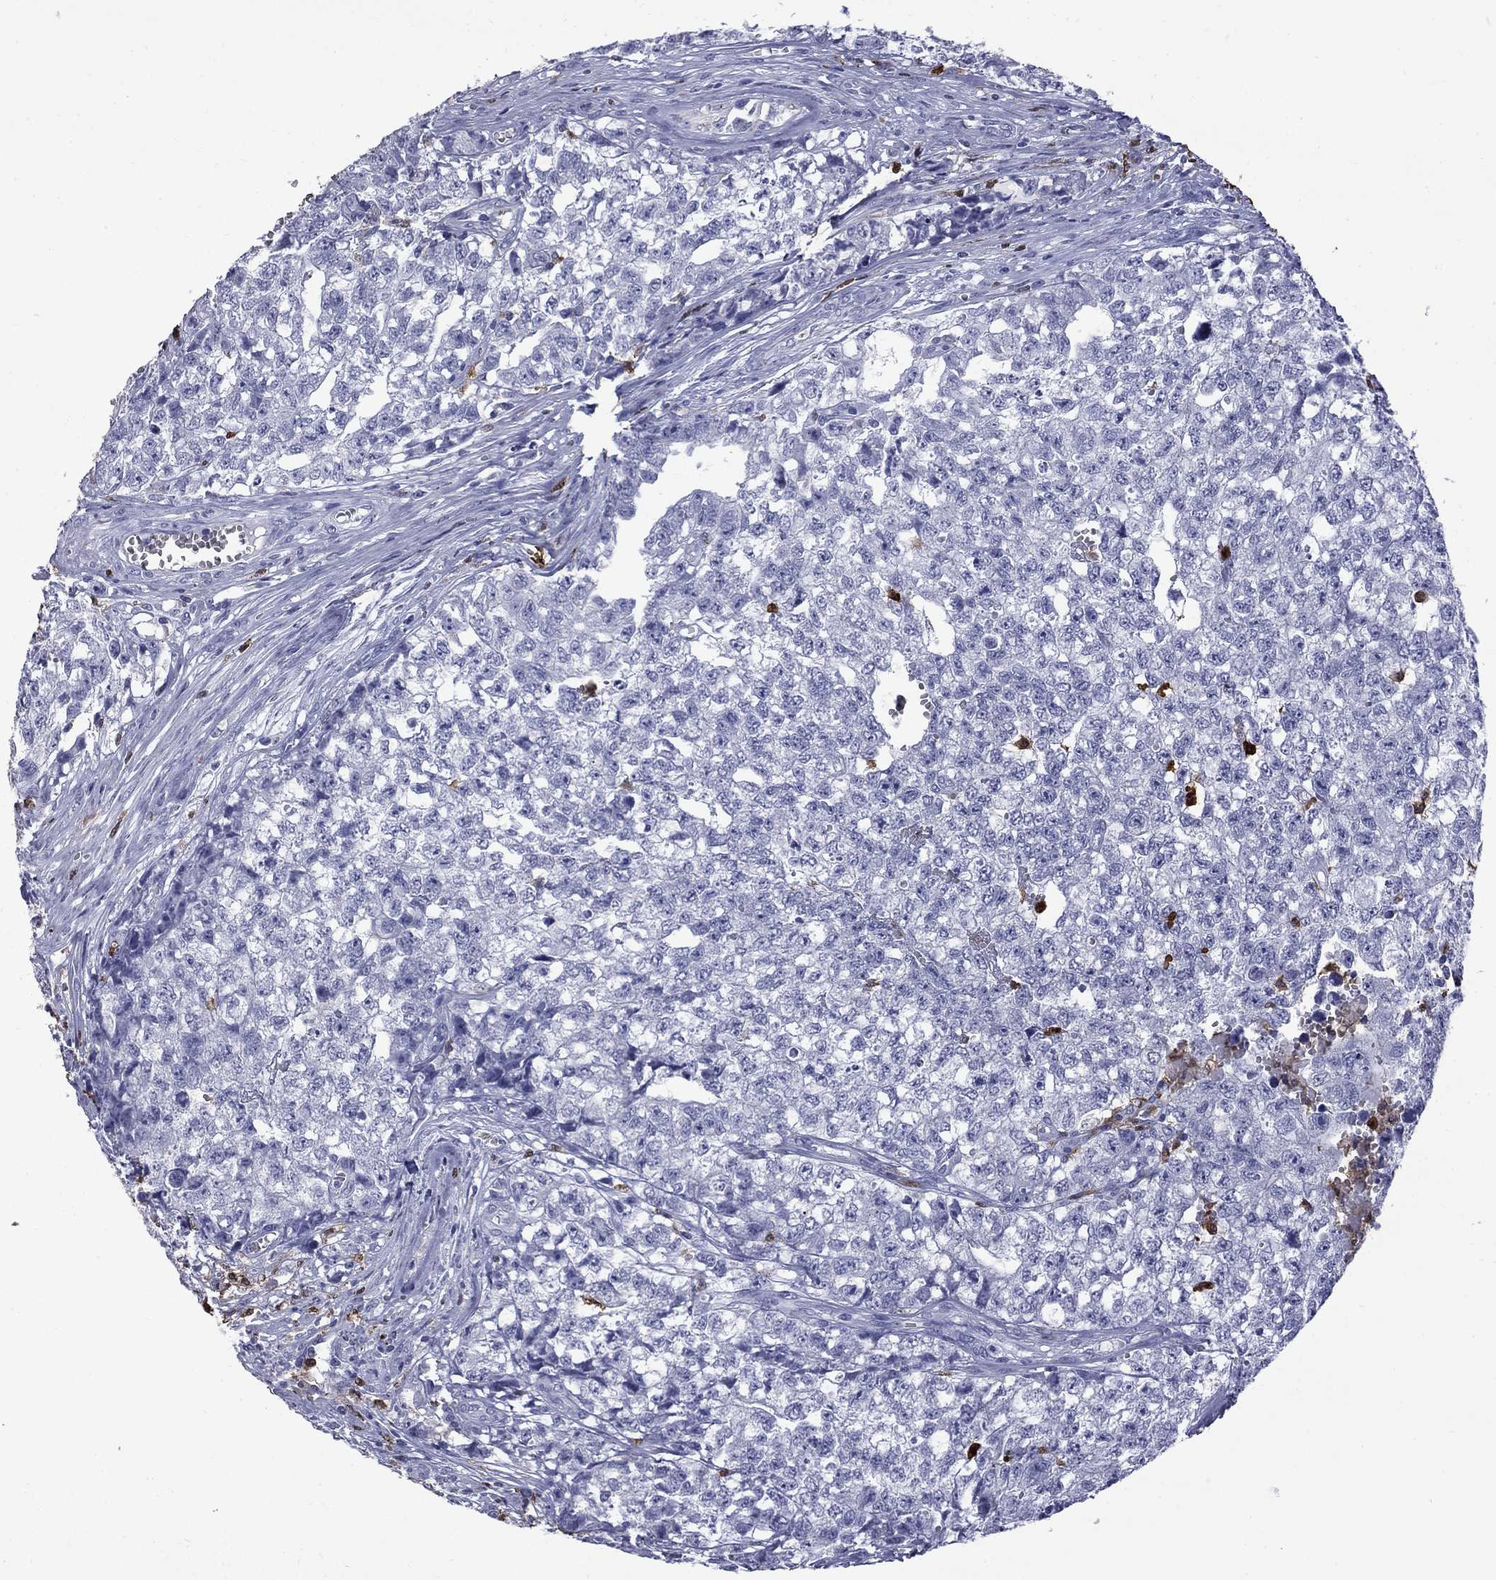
{"staining": {"intensity": "negative", "quantity": "none", "location": "none"}, "tissue": "testis cancer", "cell_type": "Tumor cells", "image_type": "cancer", "snomed": [{"axis": "morphology", "description": "Seminoma, NOS"}, {"axis": "morphology", "description": "Carcinoma, Embryonal, NOS"}, {"axis": "topography", "description": "Testis"}], "caption": "This photomicrograph is of testis cancer stained with immunohistochemistry to label a protein in brown with the nuclei are counter-stained blue. There is no expression in tumor cells.", "gene": "TRIM29", "patient": {"sex": "male", "age": 22}}